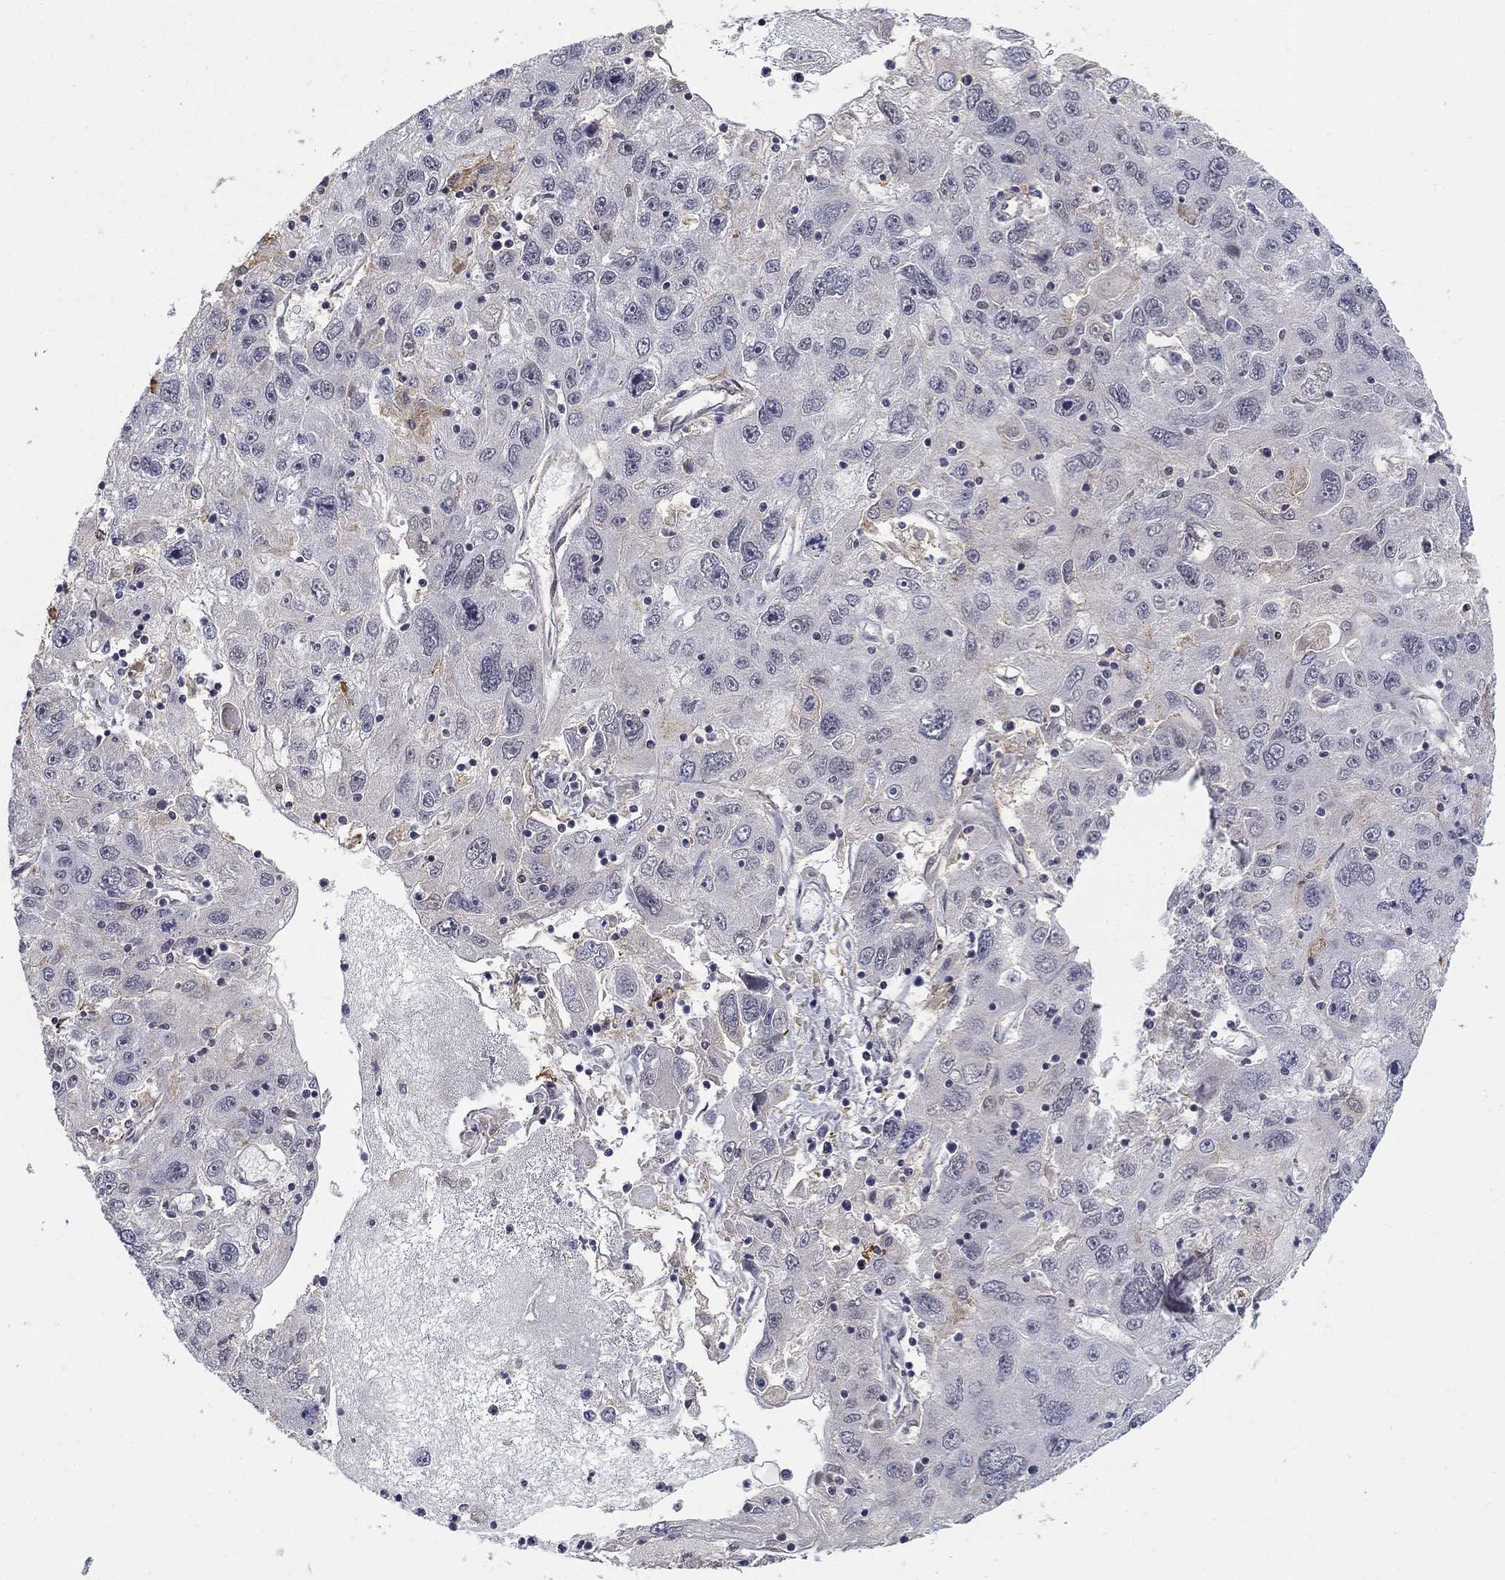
{"staining": {"intensity": "negative", "quantity": "none", "location": "none"}, "tissue": "stomach cancer", "cell_type": "Tumor cells", "image_type": "cancer", "snomed": [{"axis": "morphology", "description": "Adenocarcinoma, NOS"}, {"axis": "topography", "description": "Stomach"}], "caption": "High power microscopy photomicrograph of an immunohistochemistry (IHC) micrograph of adenocarcinoma (stomach), revealing no significant positivity in tumor cells.", "gene": "GRIA3", "patient": {"sex": "male", "age": 56}}